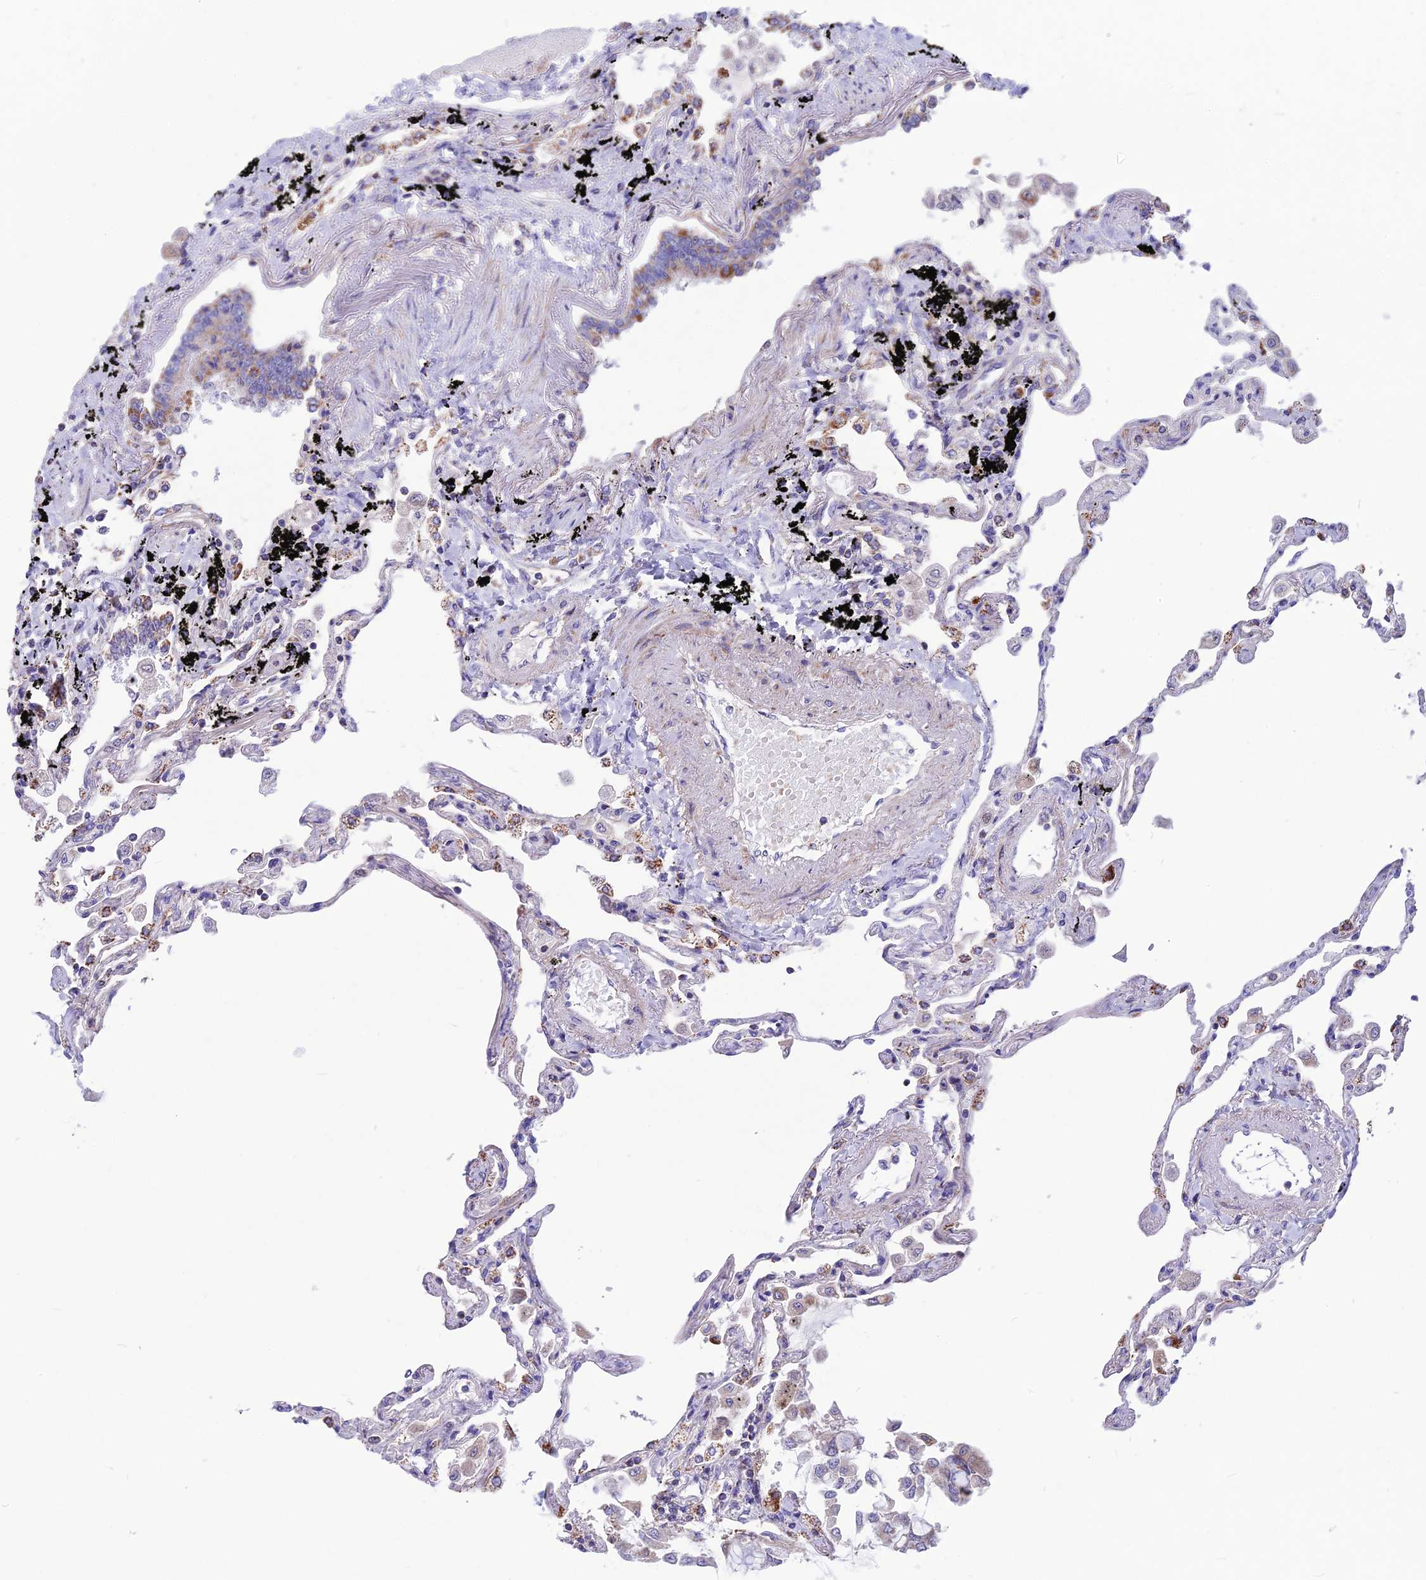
{"staining": {"intensity": "moderate", "quantity": "<25%", "location": "cytoplasmic/membranous"}, "tissue": "lung", "cell_type": "Alveolar cells", "image_type": "normal", "snomed": [{"axis": "morphology", "description": "Normal tissue, NOS"}, {"axis": "topography", "description": "Lung"}], "caption": "Human lung stained with a brown dye reveals moderate cytoplasmic/membranous positive expression in about <25% of alveolar cells.", "gene": "CS", "patient": {"sex": "female", "age": 67}}